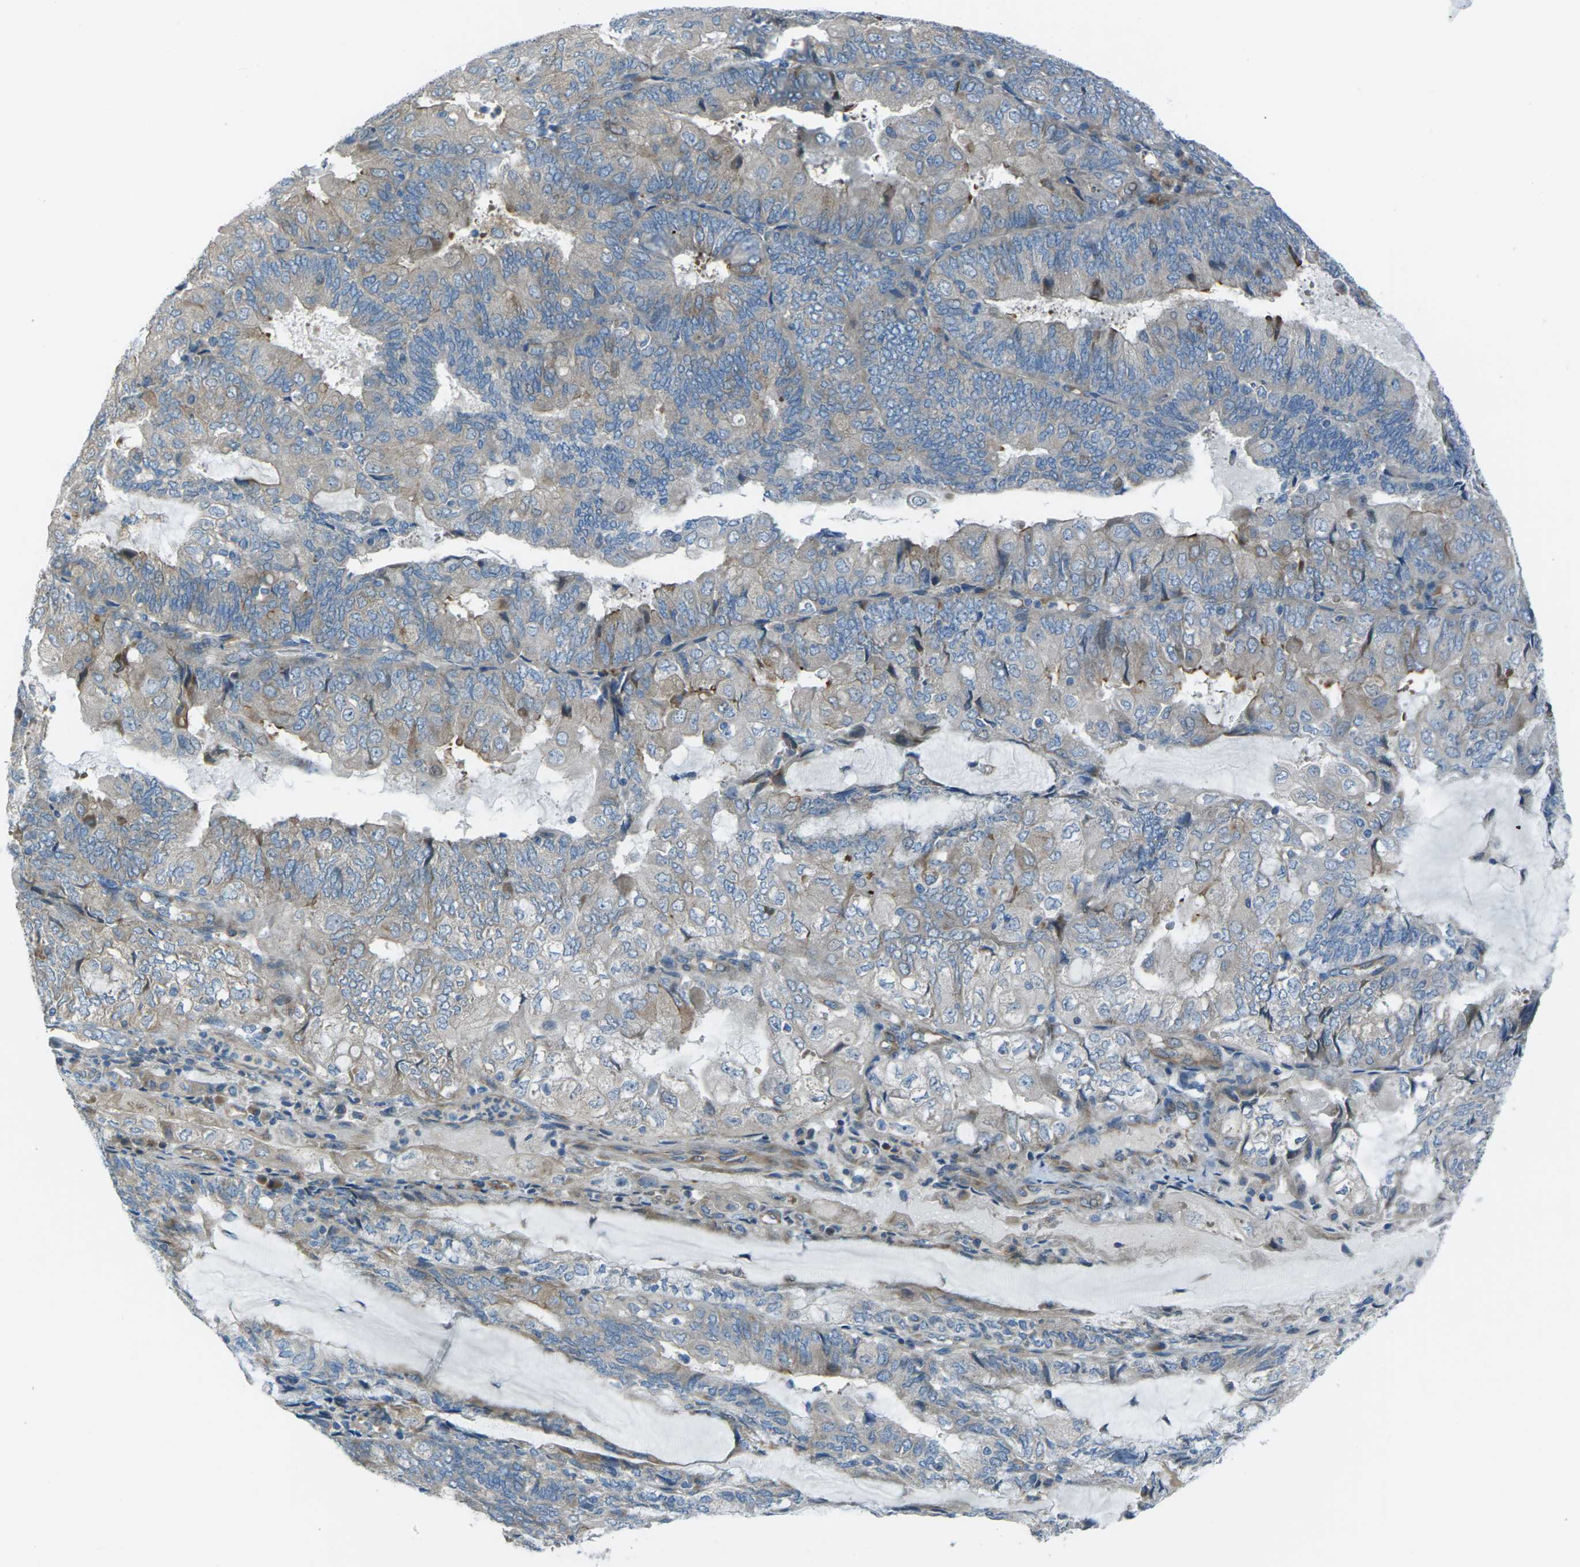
{"staining": {"intensity": "weak", "quantity": "25%-75%", "location": "cytoplasmic/membranous"}, "tissue": "endometrial cancer", "cell_type": "Tumor cells", "image_type": "cancer", "snomed": [{"axis": "morphology", "description": "Adenocarcinoma, NOS"}, {"axis": "topography", "description": "Endometrium"}], "caption": "Endometrial adenocarcinoma stained for a protein (brown) reveals weak cytoplasmic/membranous positive expression in about 25%-75% of tumor cells.", "gene": "EDNRA", "patient": {"sex": "female", "age": 81}}